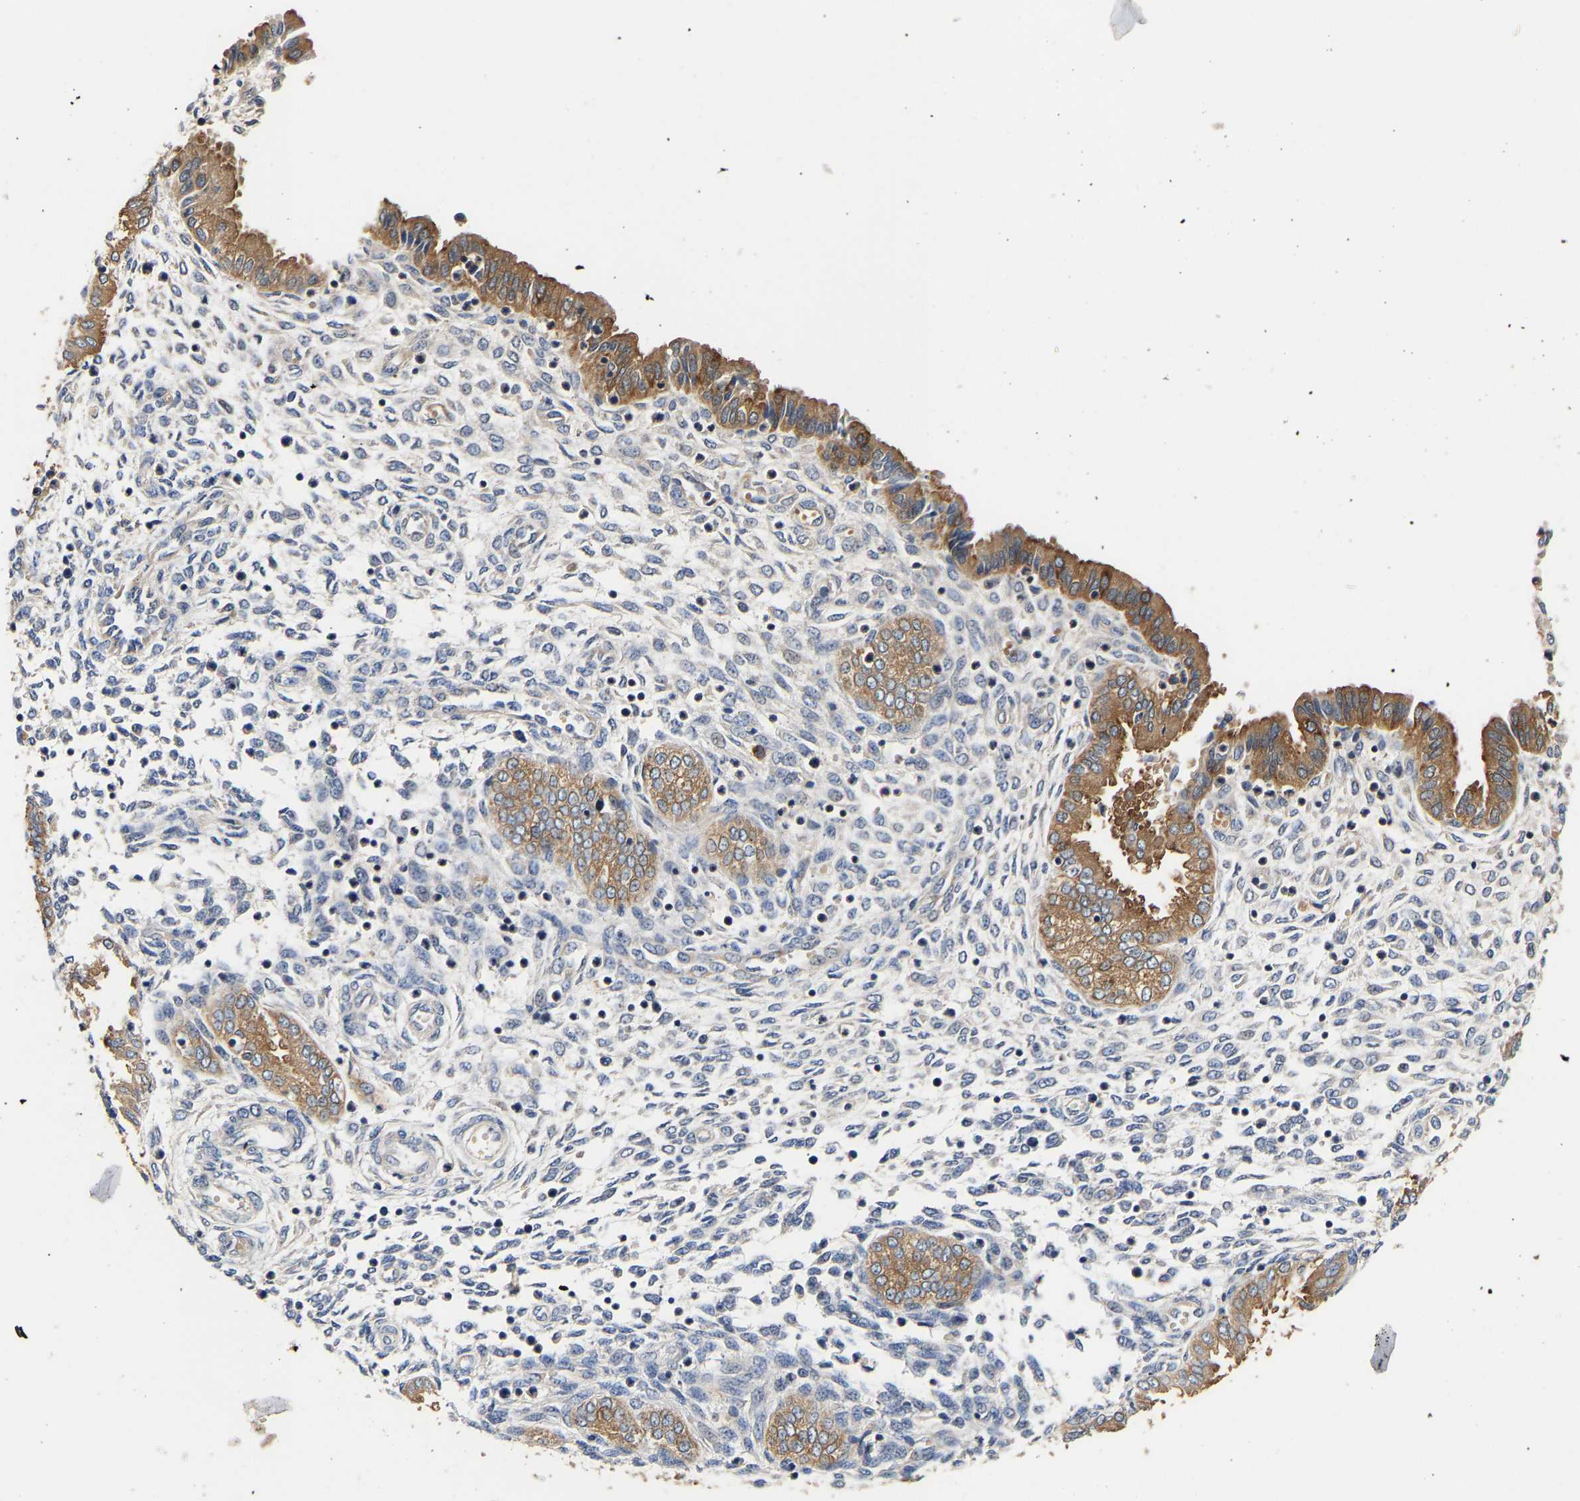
{"staining": {"intensity": "weak", "quantity": "<25%", "location": "cytoplasmic/membranous"}, "tissue": "endometrium", "cell_type": "Cells in endometrial stroma", "image_type": "normal", "snomed": [{"axis": "morphology", "description": "Normal tissue, NOS"}, {"axis": "topography", "description": "Endometrium"}], "caption": "Endometrium stained for a protein using IHC displays no positivity cells in endometrial stroma.", "gene": "LRBA", "patient": {"sex": "female", "age": 33}}